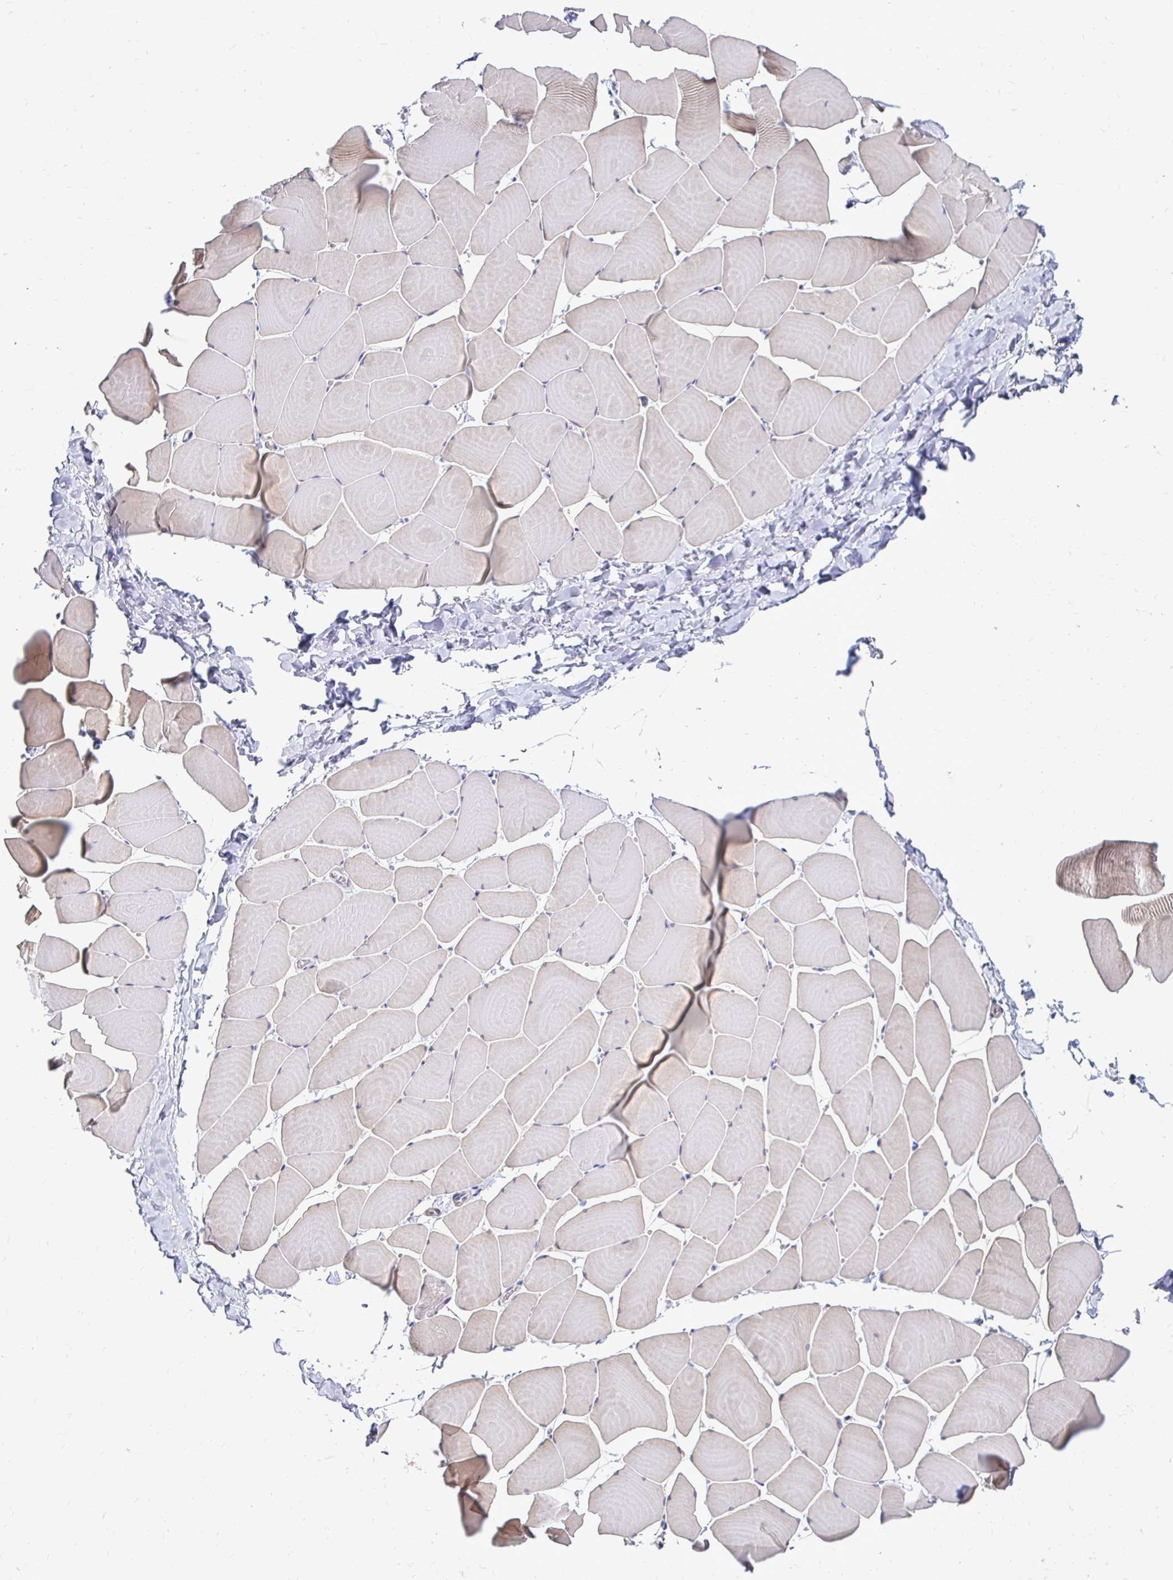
{"staining": {"intensity": "weak", "quantity": "25%-75%", "location": "nuclear"}, "tissue": "skeletal muscle", "cell_type": "Myocytes", "image_type": "normal", "snomed": [{"axis": "morphology", "description": "Normal tissue, NOS"}, {"axis": "topography", "description": "Skeletal muscle"}], "caption": "IHC (DAB (3,3'-diaminobenzidine)) staining of benign skeletal muscle exhibits weak nuclear protein positivity in approximately 25%-75% of myocytes. The staining is performed using DAB (3,3'-diaminobenzidine) brown chromogen to label protein expression. The nuclei are counter-stained blue using hematoxylin.", "gene": "AKAP6", "patient": {"sex": "male", "age": 25}}